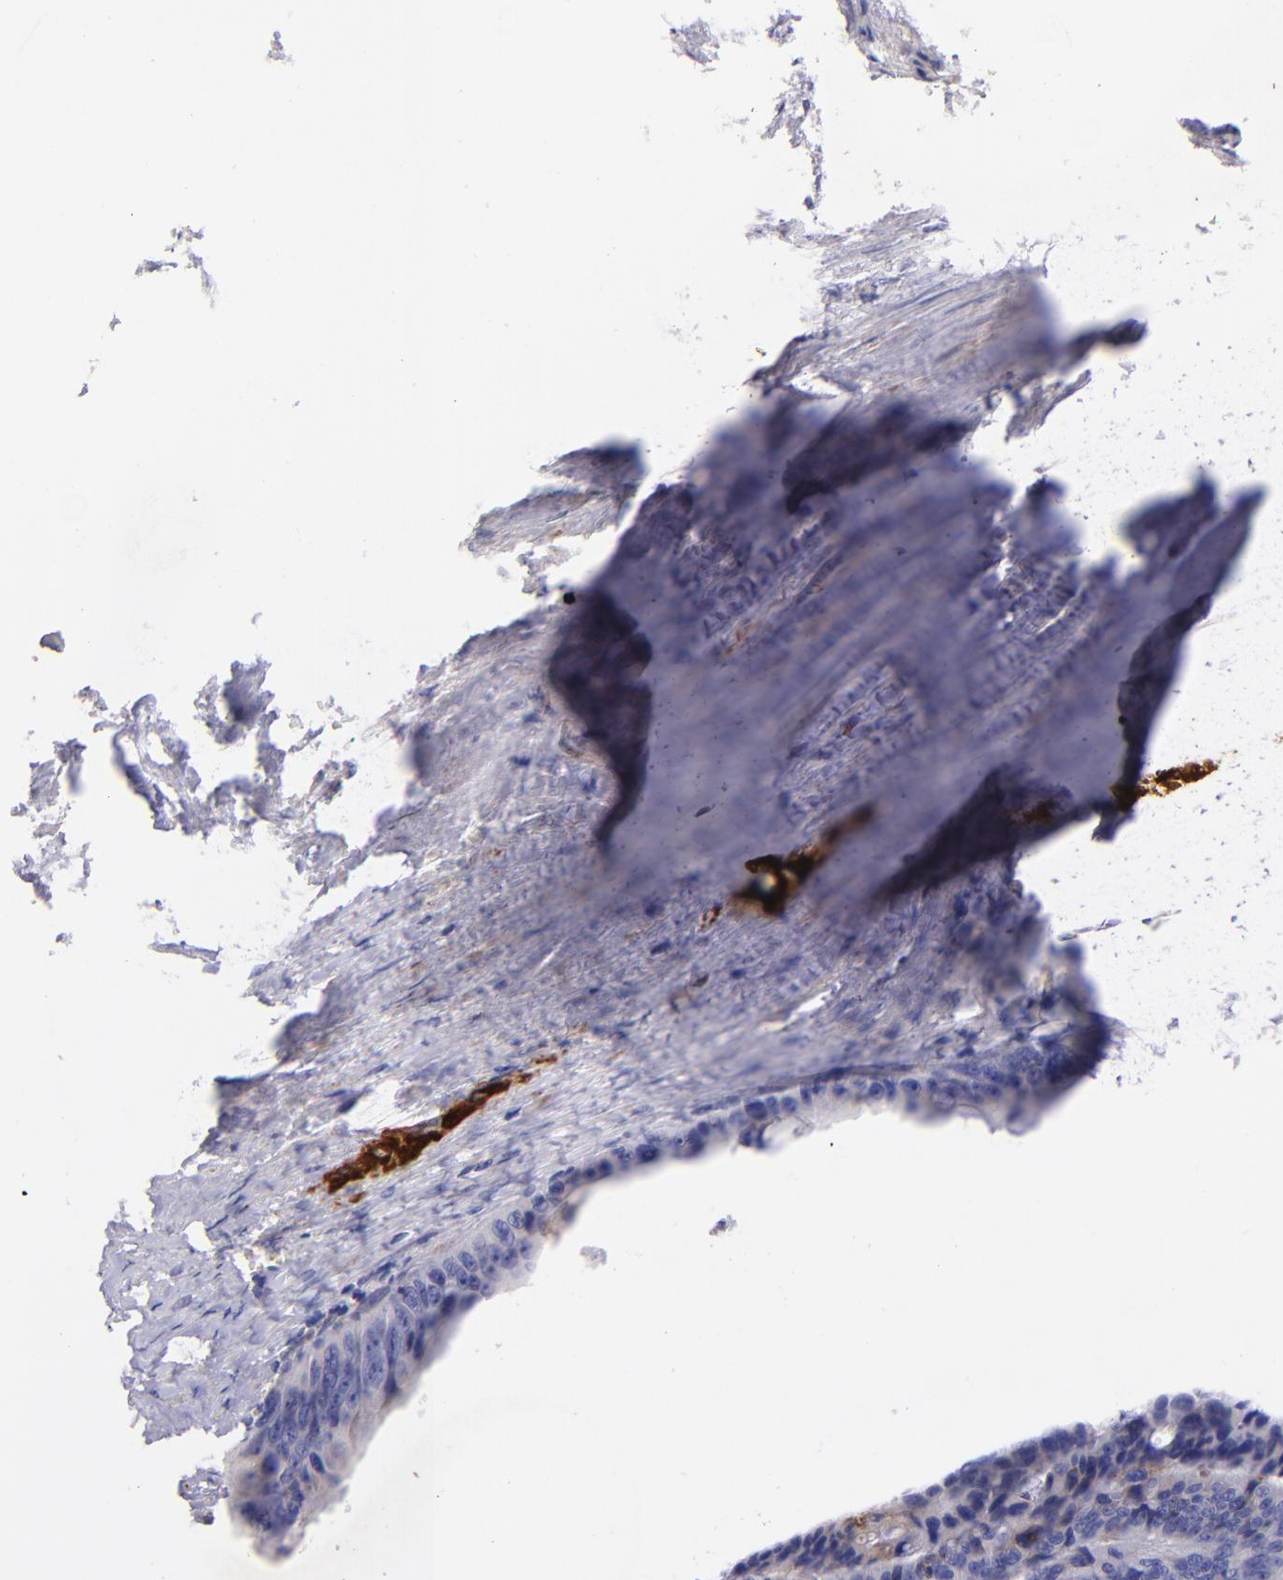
{"staining": {"intensity": "weak", "quantity": "<25%", "location": "cytoplasmic/membranous"}, "tissue": "colorectal cancer", "cell_type": "Tumor cells", "image_type": "cancer", "snomed": [{"axis": "morphology", "description": "Adenocarcinoma, NOS"}, {"axis": "topography", "description": "Colon"}], "caption": "Tumor cells show no significant staining in colorectal adenocarcinoma.", "gene": "RET", "patient": {"sex": "female", "age": 55}}